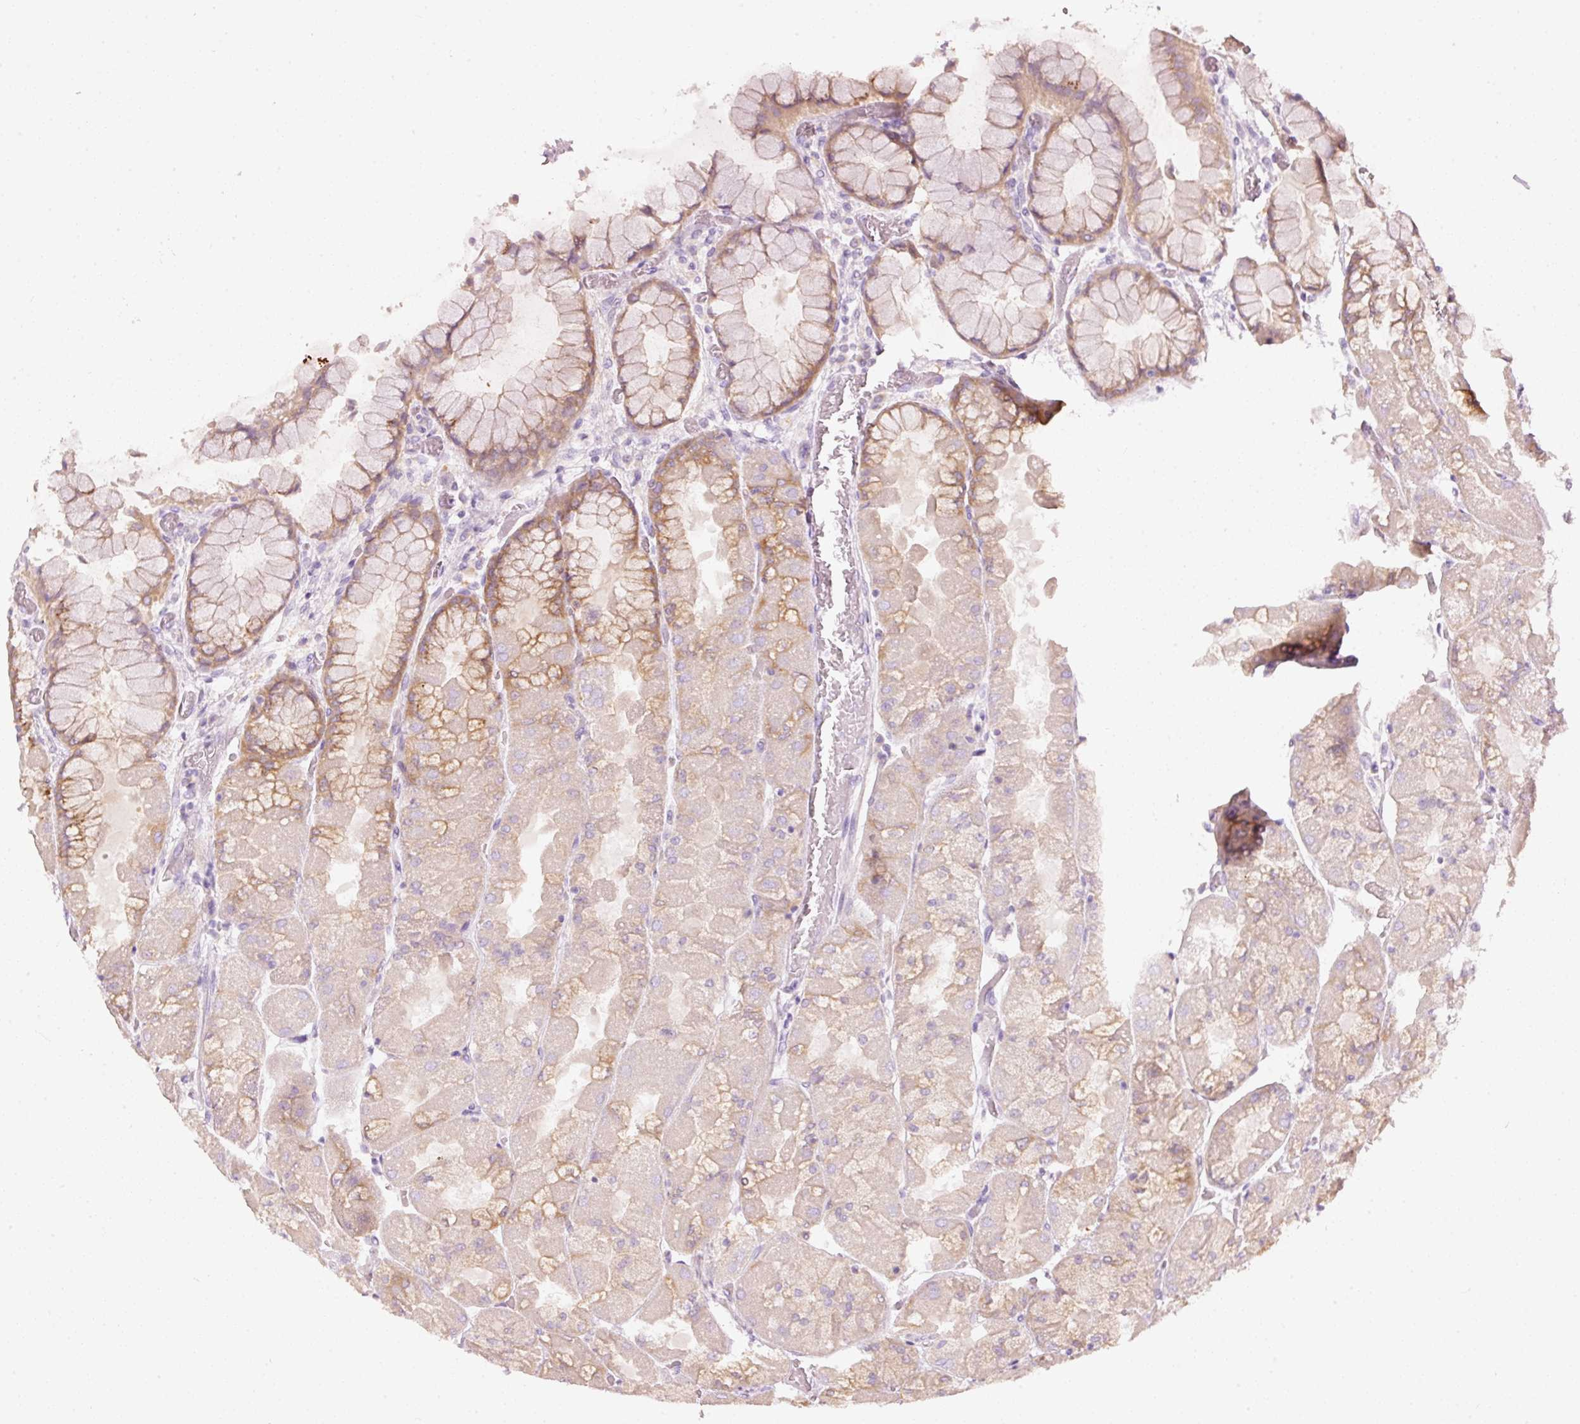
{"staining": {"intensity": "strong", "quantity": "25%-75%", "location": "cytoplasmic/membranous"}, "tissue": "stomach", "cell_type": "Glandular cells", "image_type": "normal", "snomed": [{"axis": "morphology", "description": "Normal tissue, NOS"}, {"axis": "topography", "description": "Stomach"}], "caption": "Protein expression analysis of unremarkable stomach displays strong cytoplasmic/membranous staining in about 25%-75% of glandular cells. (IHC, brightfield microscopy, high magnification).", "gene": "PDXDC1", "patient": {"sex": "female", "age": 61}}